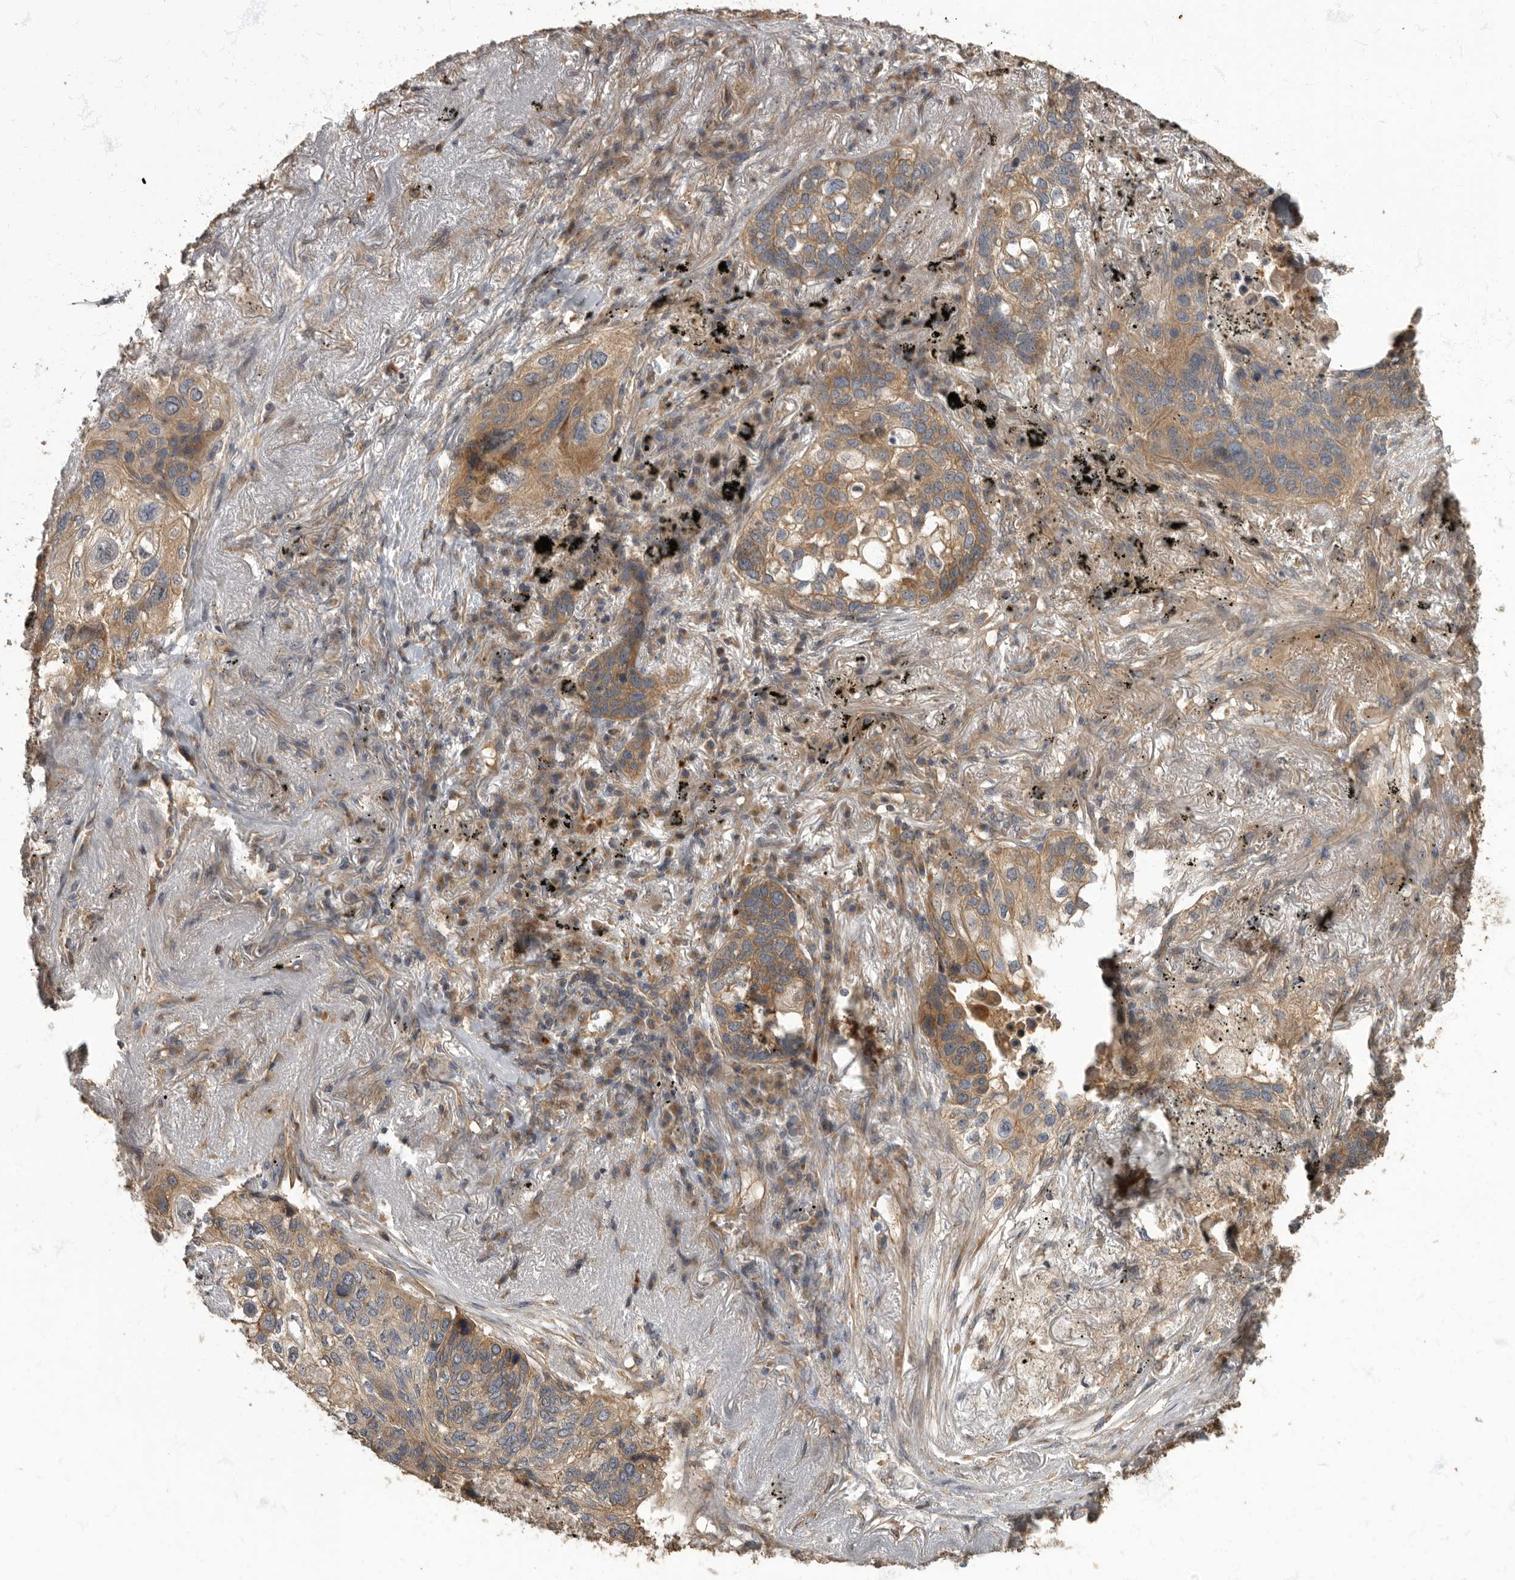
{"staining": {"intensity": "moderate", "quantity": "25%-75%", "location": "cytoplasmic/membranous"}, "tissue": "lung cancer", "cell_type": "Tumor cells", "image_type": "cancer", "snomed": [{"axis": "morphology", "description": "Squamous cell carcinoma, NOS"}, {"axis": "topography", "description": "Lung"}], "caption": "An immunohistochemistry photomicrograph of neoplastic tissue is shown. Protein staining in brown highlights moderate cytoplasmic/membranous positivity in squamous cell carcinoma (lung) within tumor cells. (Stains: DAB in brown, nuclei in blue, Microscopy: brightfield microscopy at high magnification).", "gene": "DAAM1", "patient": {"sex": "female", "age": 63}}